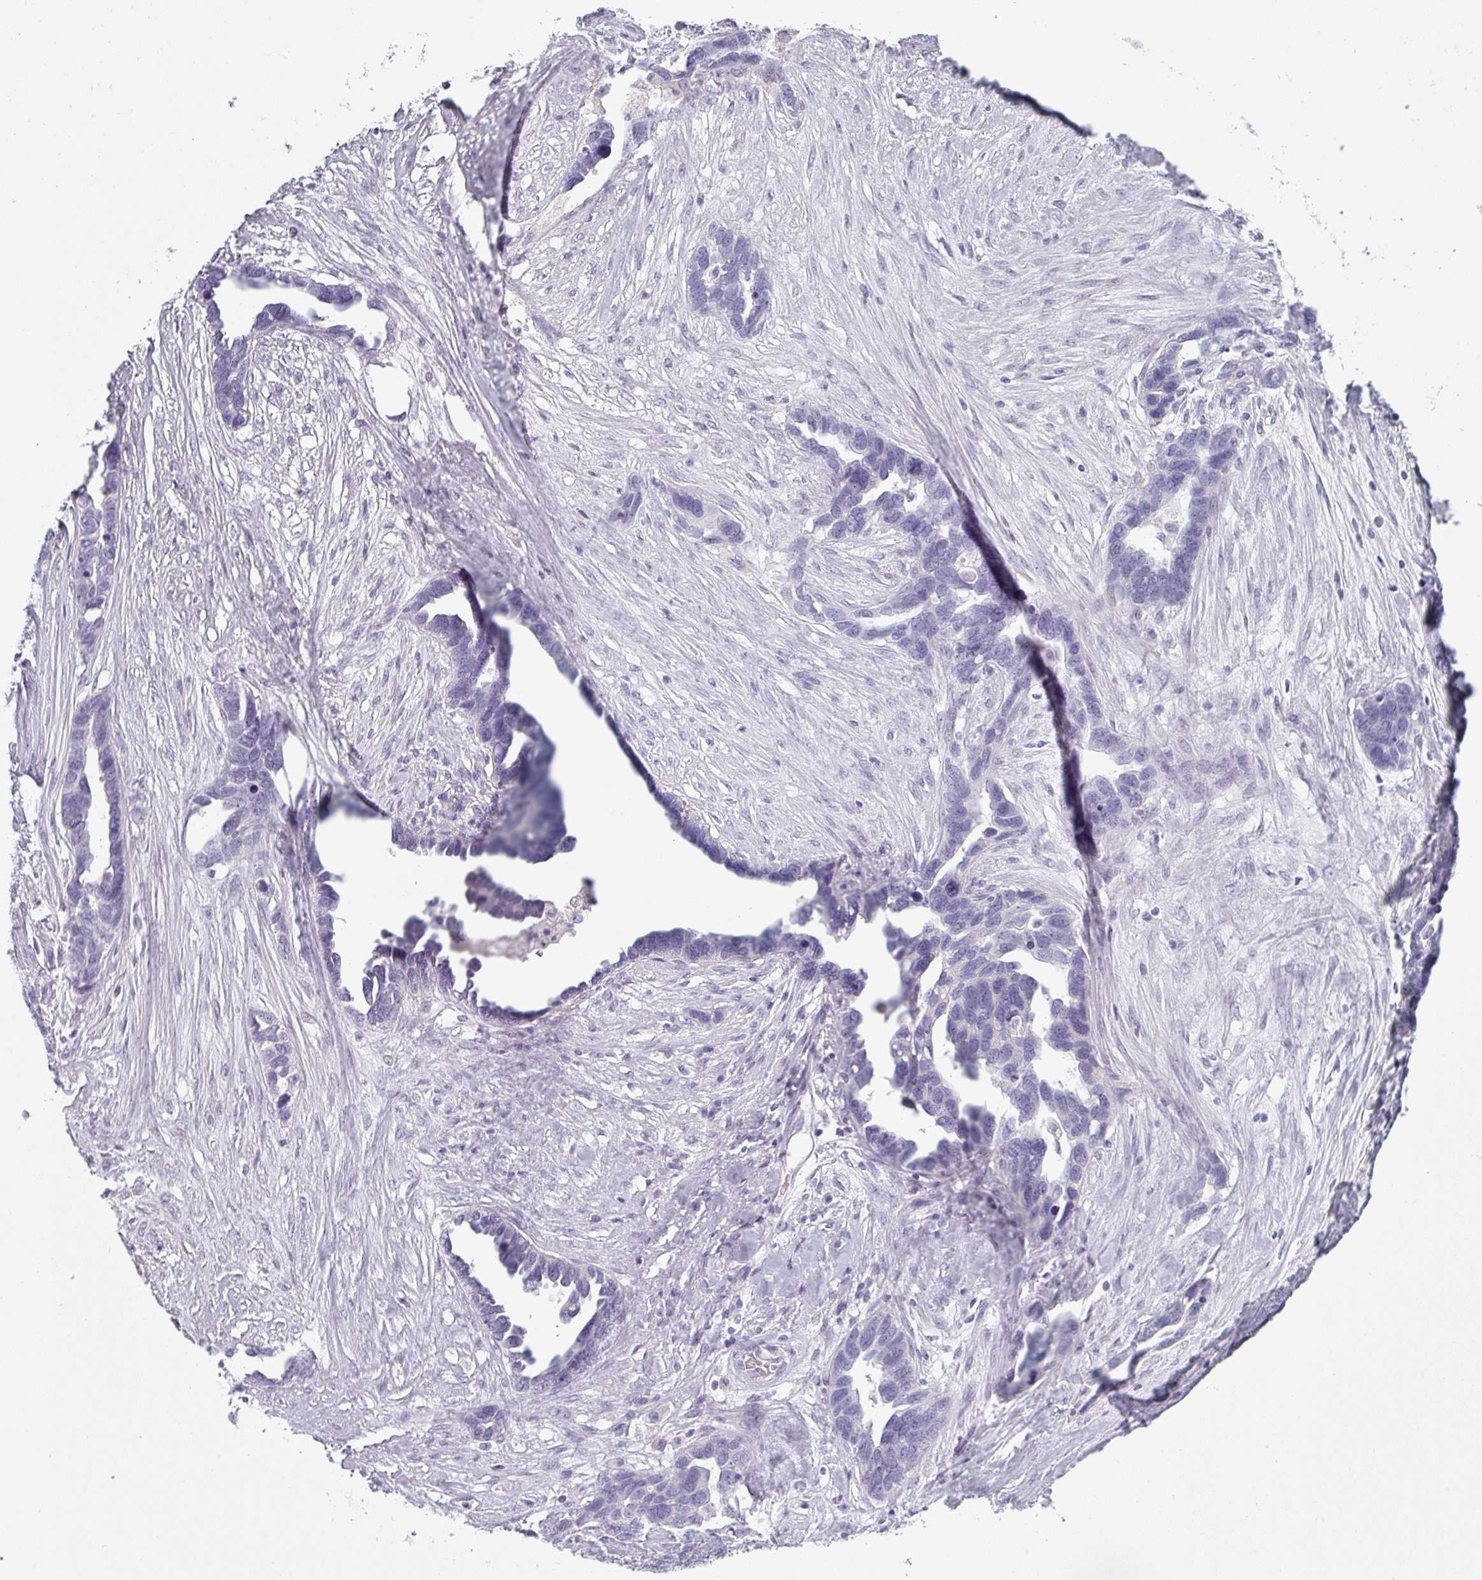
{"staining": {"intensity": "negative", "quantity": "none", "location": "none"}, "tissue": "ovarian cancer", "cell_type": "Tumor cells", "image_type": "cancer", "snomed": [{"axis": "morphology", "description": "Cystadenocarcinoma, serous, NOS"}, {"axis": "topography", "description": "Ovary"}], "caption": "IHC of human ovarian cancer exhibits no staining in tumor cells.", "gene": "SFTPA1", "patient": {"sex": "female", "age": 54}}